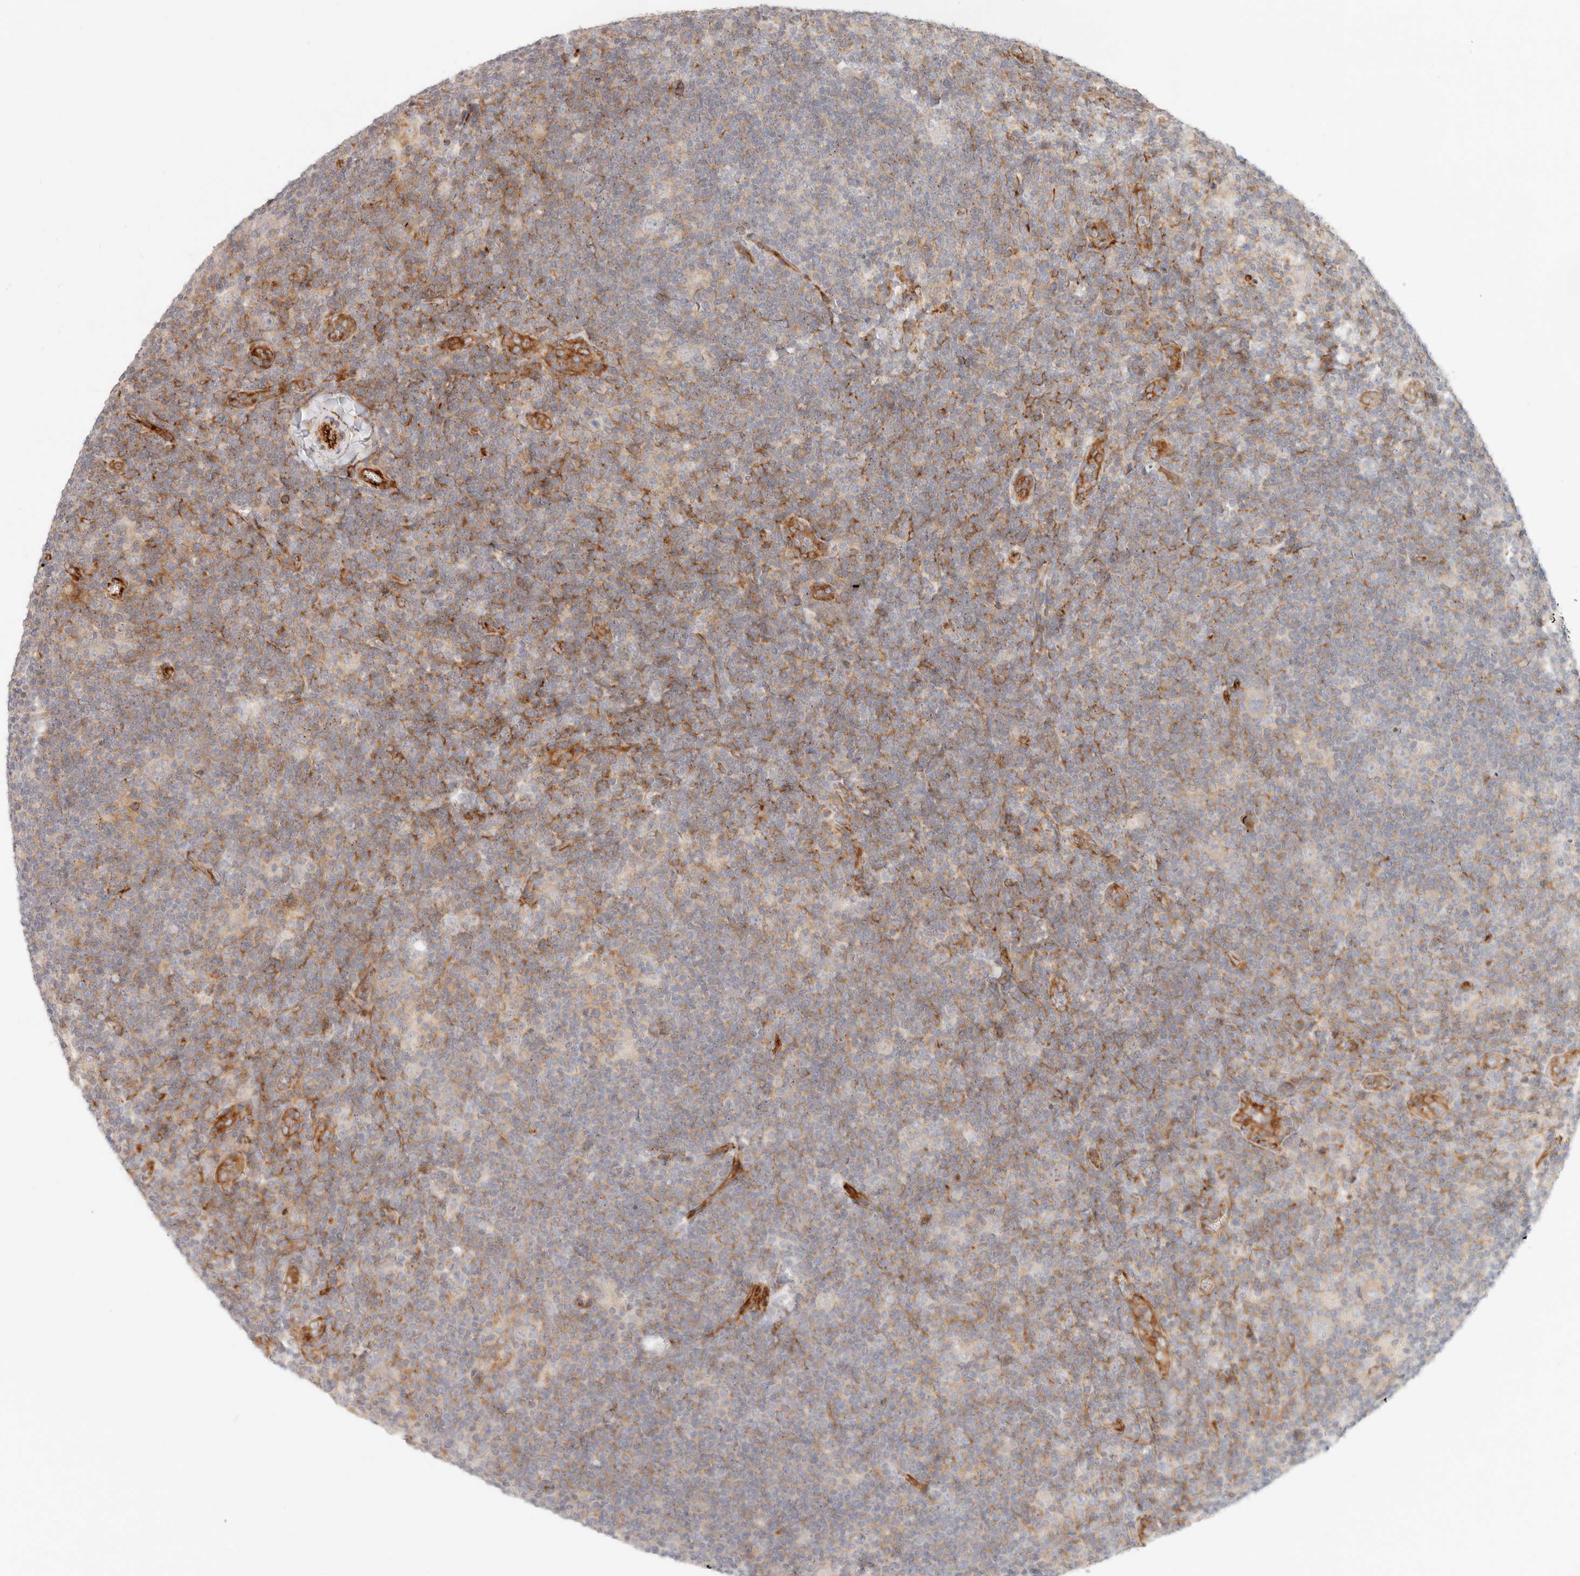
{"staining": {"intensity": "negative", "quantity": "none", "location": "none"}, "tissue": "lymphoma", "cell_type": "Tumor cells", "image_type": "cancer", "snomed": [{"axis": "morphology", "description": "Hodgkin's disease, NOS"}, {"axis": "topography", "description": "Lymph node"}], "caption": "Immunohistochemistry photomicrograph of lymphoma stained for a protein (brown), which exhibits no expression in tumor cells. (Stains: DAB (3,3'-diaminobenzidine) immunohistochemistry (IHC) with hematoxylin counter stain, Microscopy: brightfield microscopy at high magnification).", "gene": "SASS6", "patient": {"sex": "female", "age": 57}}